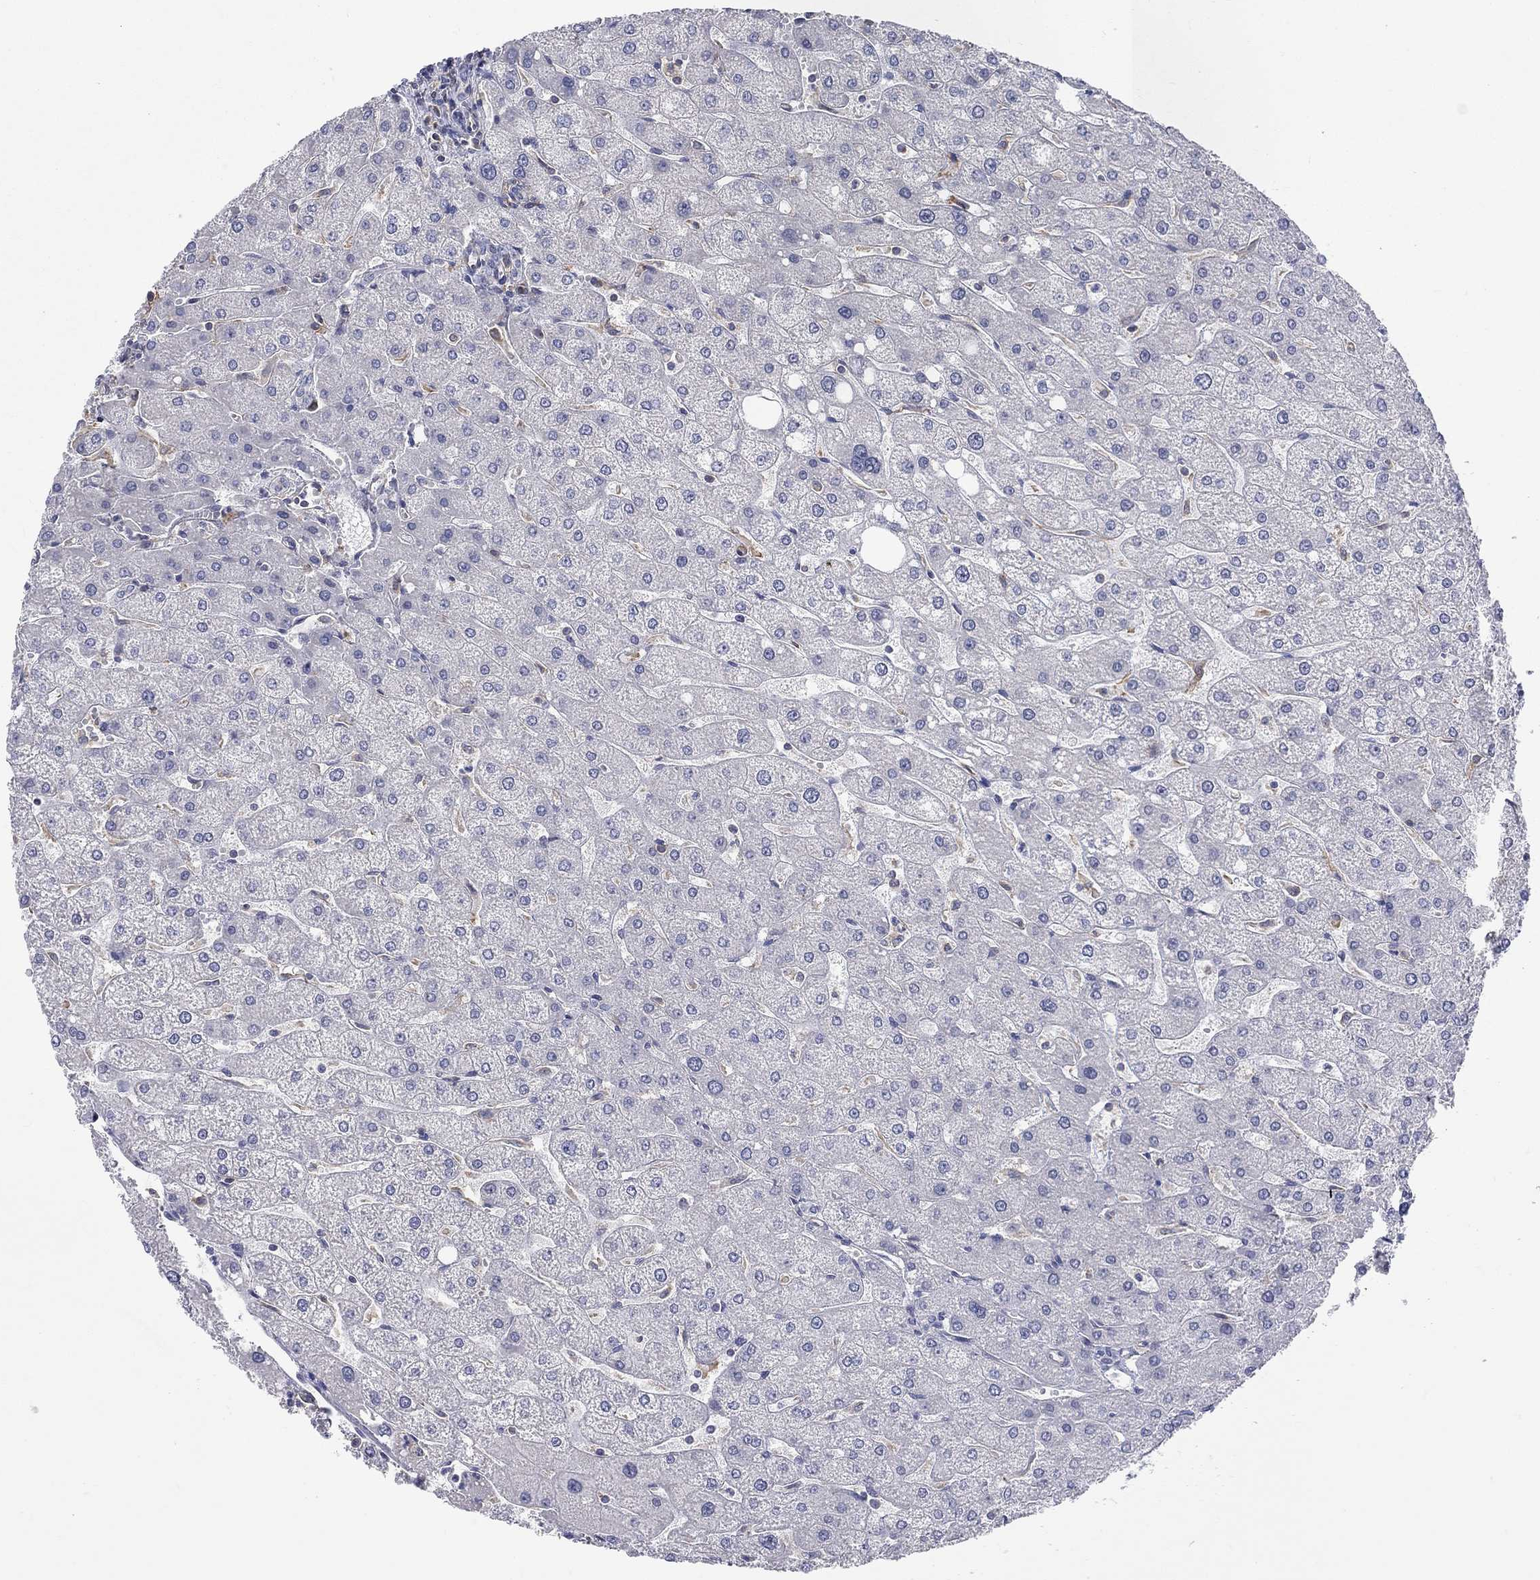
{"staining": {"intensity": "negative", "quantity": "none", "location": "none"}, "tissue": "liver", "cell_type": "Cholangiocytes", "image_type": "normal", "snomed": [{"axis": "morphology", "description": "Normal tissue, NOS"}, {"axis": "topography", "description": "Liver"}], "caption": "A micrograph of human liver is negative for staining in cholangiocytes. Brightfield microscopy of immunohistochemistry (IHC) stained with DAB (brown) and hematoxylin (blue), captured at high magnification.", "gene": "PCDHGA10", "patient": {"sex": "male", "age": 67}}